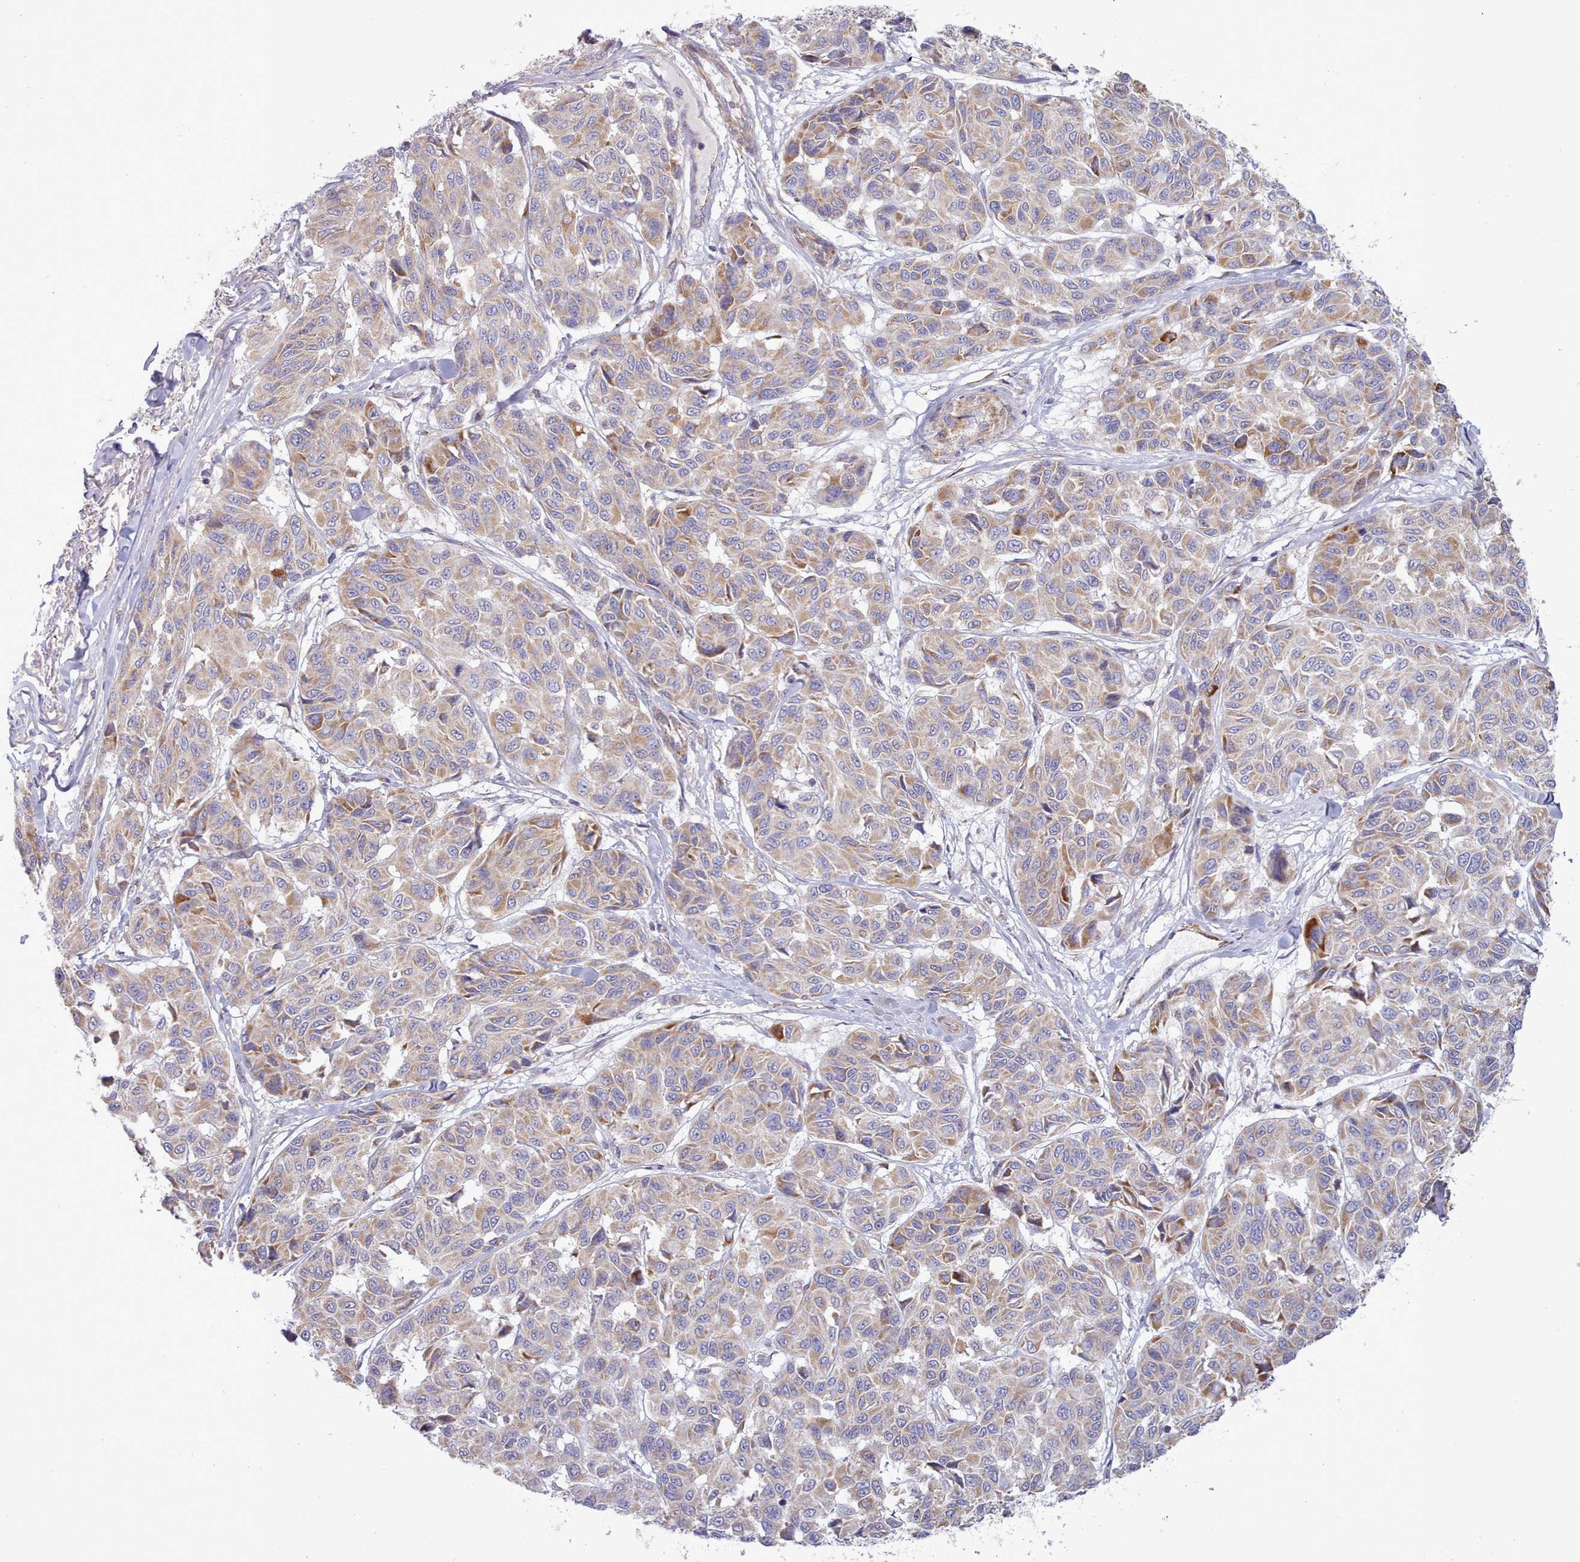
{"staining": {"intensity": "moderate", "quantity": "25%-75%", "location": "cytoplasmic/membranous"}, "tissue": "melanoma", "cell_type": "Tumor cells", "image_type": "cancer", "snomed": [{"axis": "morphology", "description": "Malignant melanoma, NOS"}, {"axis": "topography", "description": "Skin"}], "caption": "Immunohistochemical staining of malignant melanoma exhibits moderate cytoplasmic/membranous protein positivity in approximately 25%-75% of tumor cells.", "gene": "MRPL21", "patient": {"sex": "female", "age": 66}}